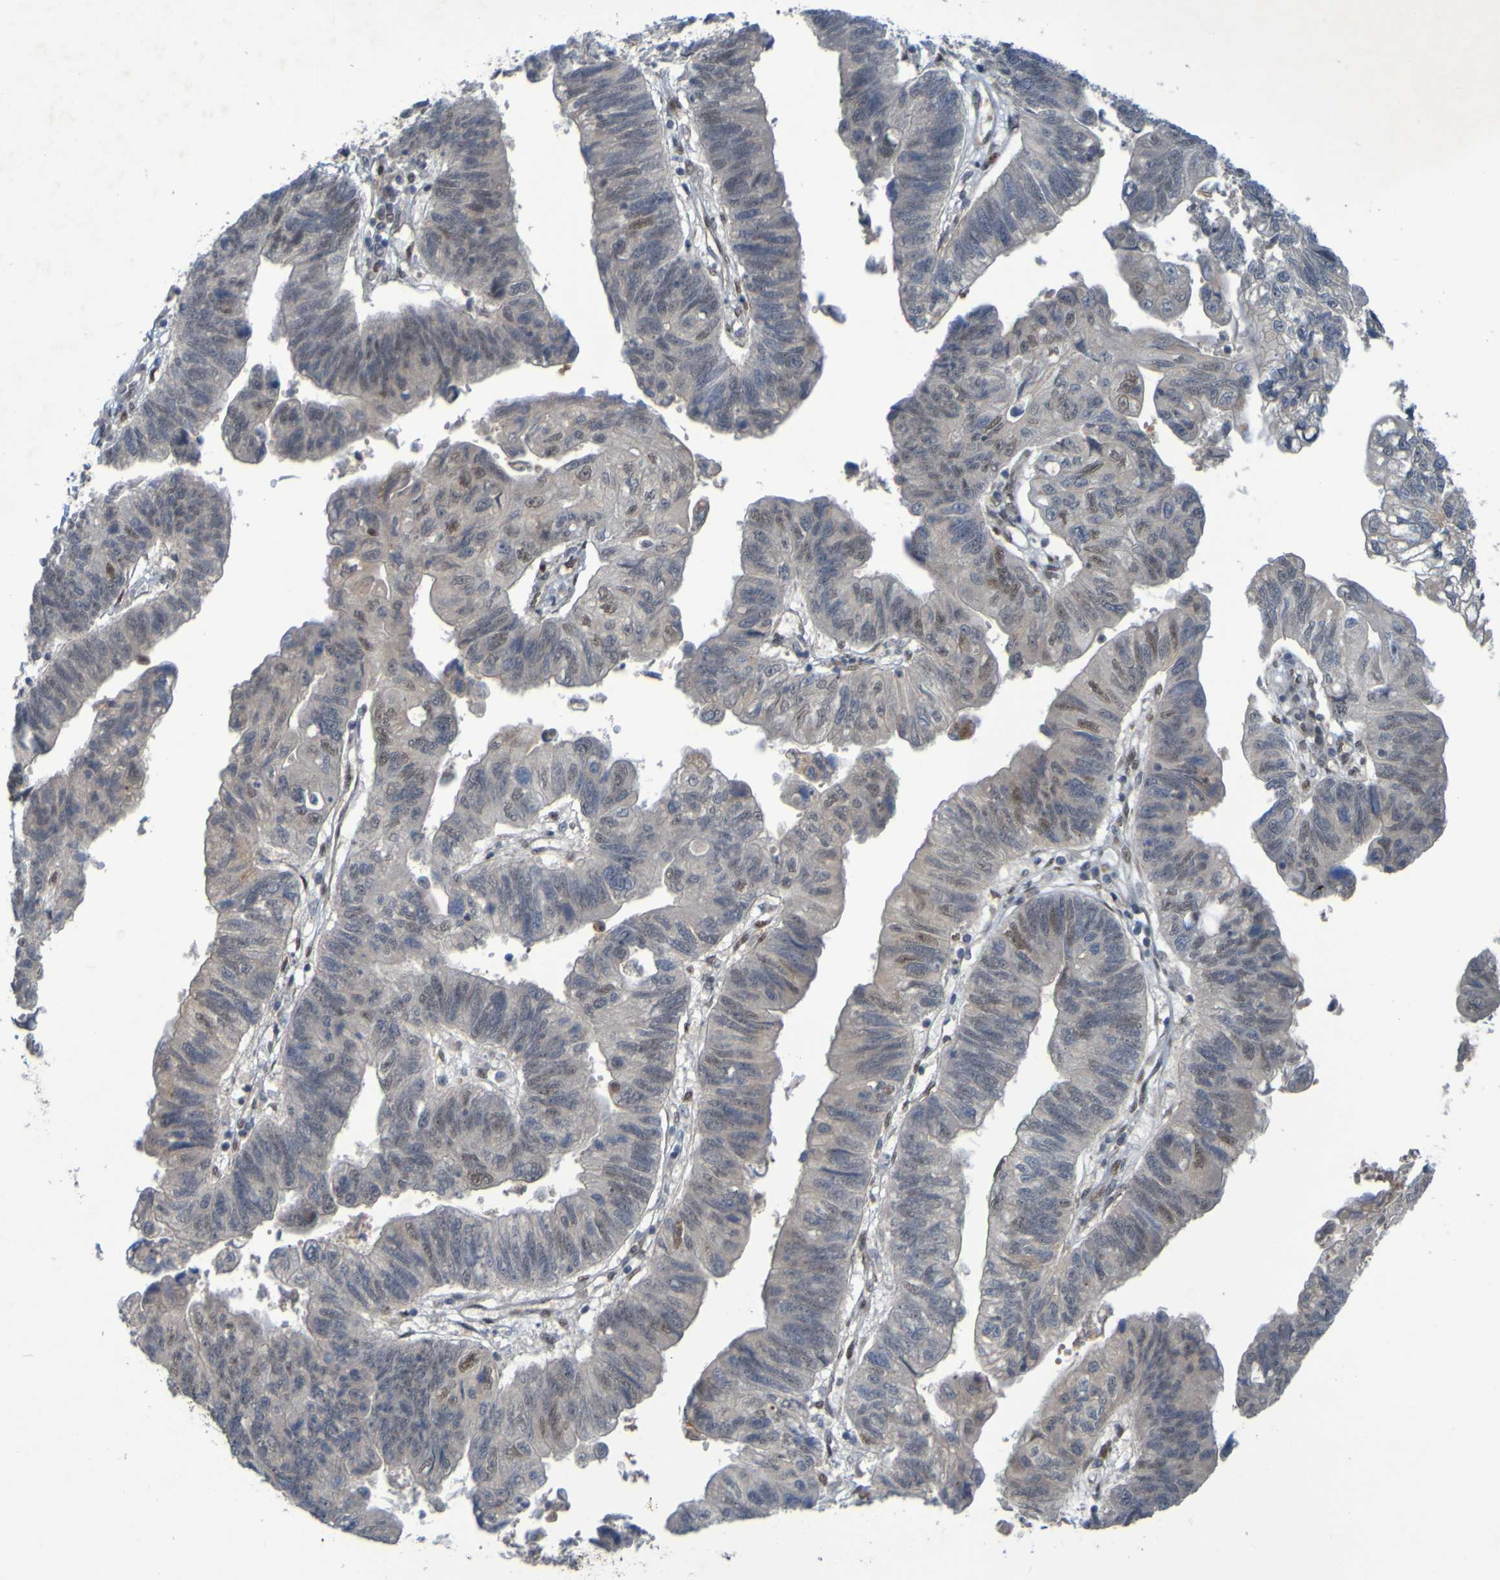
{"staining": {"intensity": "weak", "quantity": "<25%", "location": "nuclear"}, "tissue": "stomach cancer", "cell_type": "Tumor cells", "image_type": "cancer", "snomed": [{"axis": "morphology", "description": "Adenocarcinoma, NOS"}, {"axis": "topography", "description": "Stomach"}], "caption": "Tumor cells are negative for brown protein staining in stomach cancer (adenocarcinoma).", "gene": "MCPH1", "patient": {"sex": "male", "age": 59}}